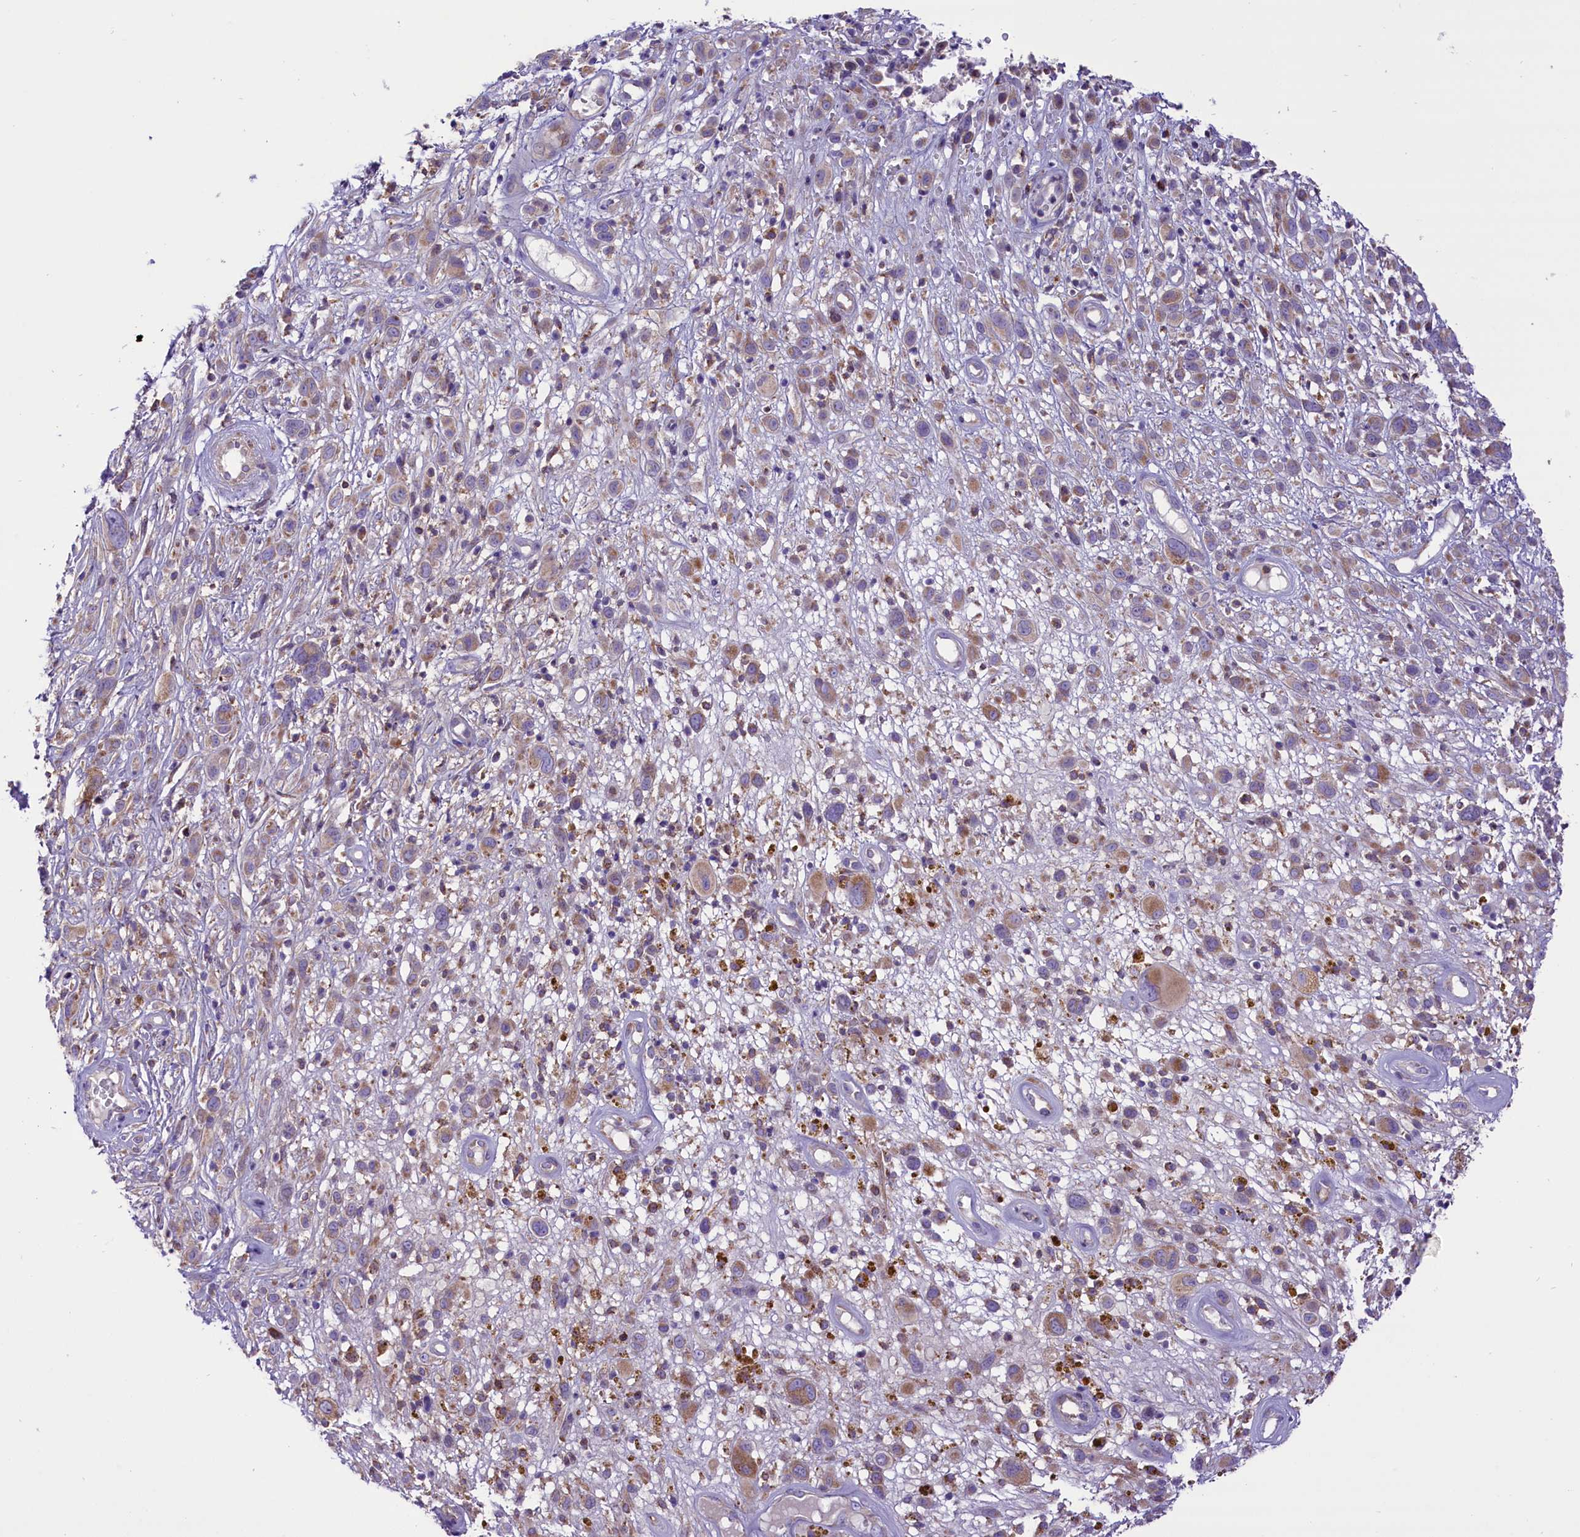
{"staining": {"intensity": "moderate", "quantity": "25%-75%", "location": "cytoplasmic/membranous"}, "tissue": "melanoma", "cell_type": "Tumor cells", "image_type": "cancer", "snomed": [{"axis": "morphology", "description": "Malignant melanoma, NOS"}, {"axis": "topography", "description": "Skin of trunk"}], "caption": "This image shows IHC staining of human malignant melanoma, with medium moderate cytoplasmic/membranous staining in approximately 25%-75% of tumor cells.", "gene": "PTPRU", "patient": {"sex": "male", "age": 71}}